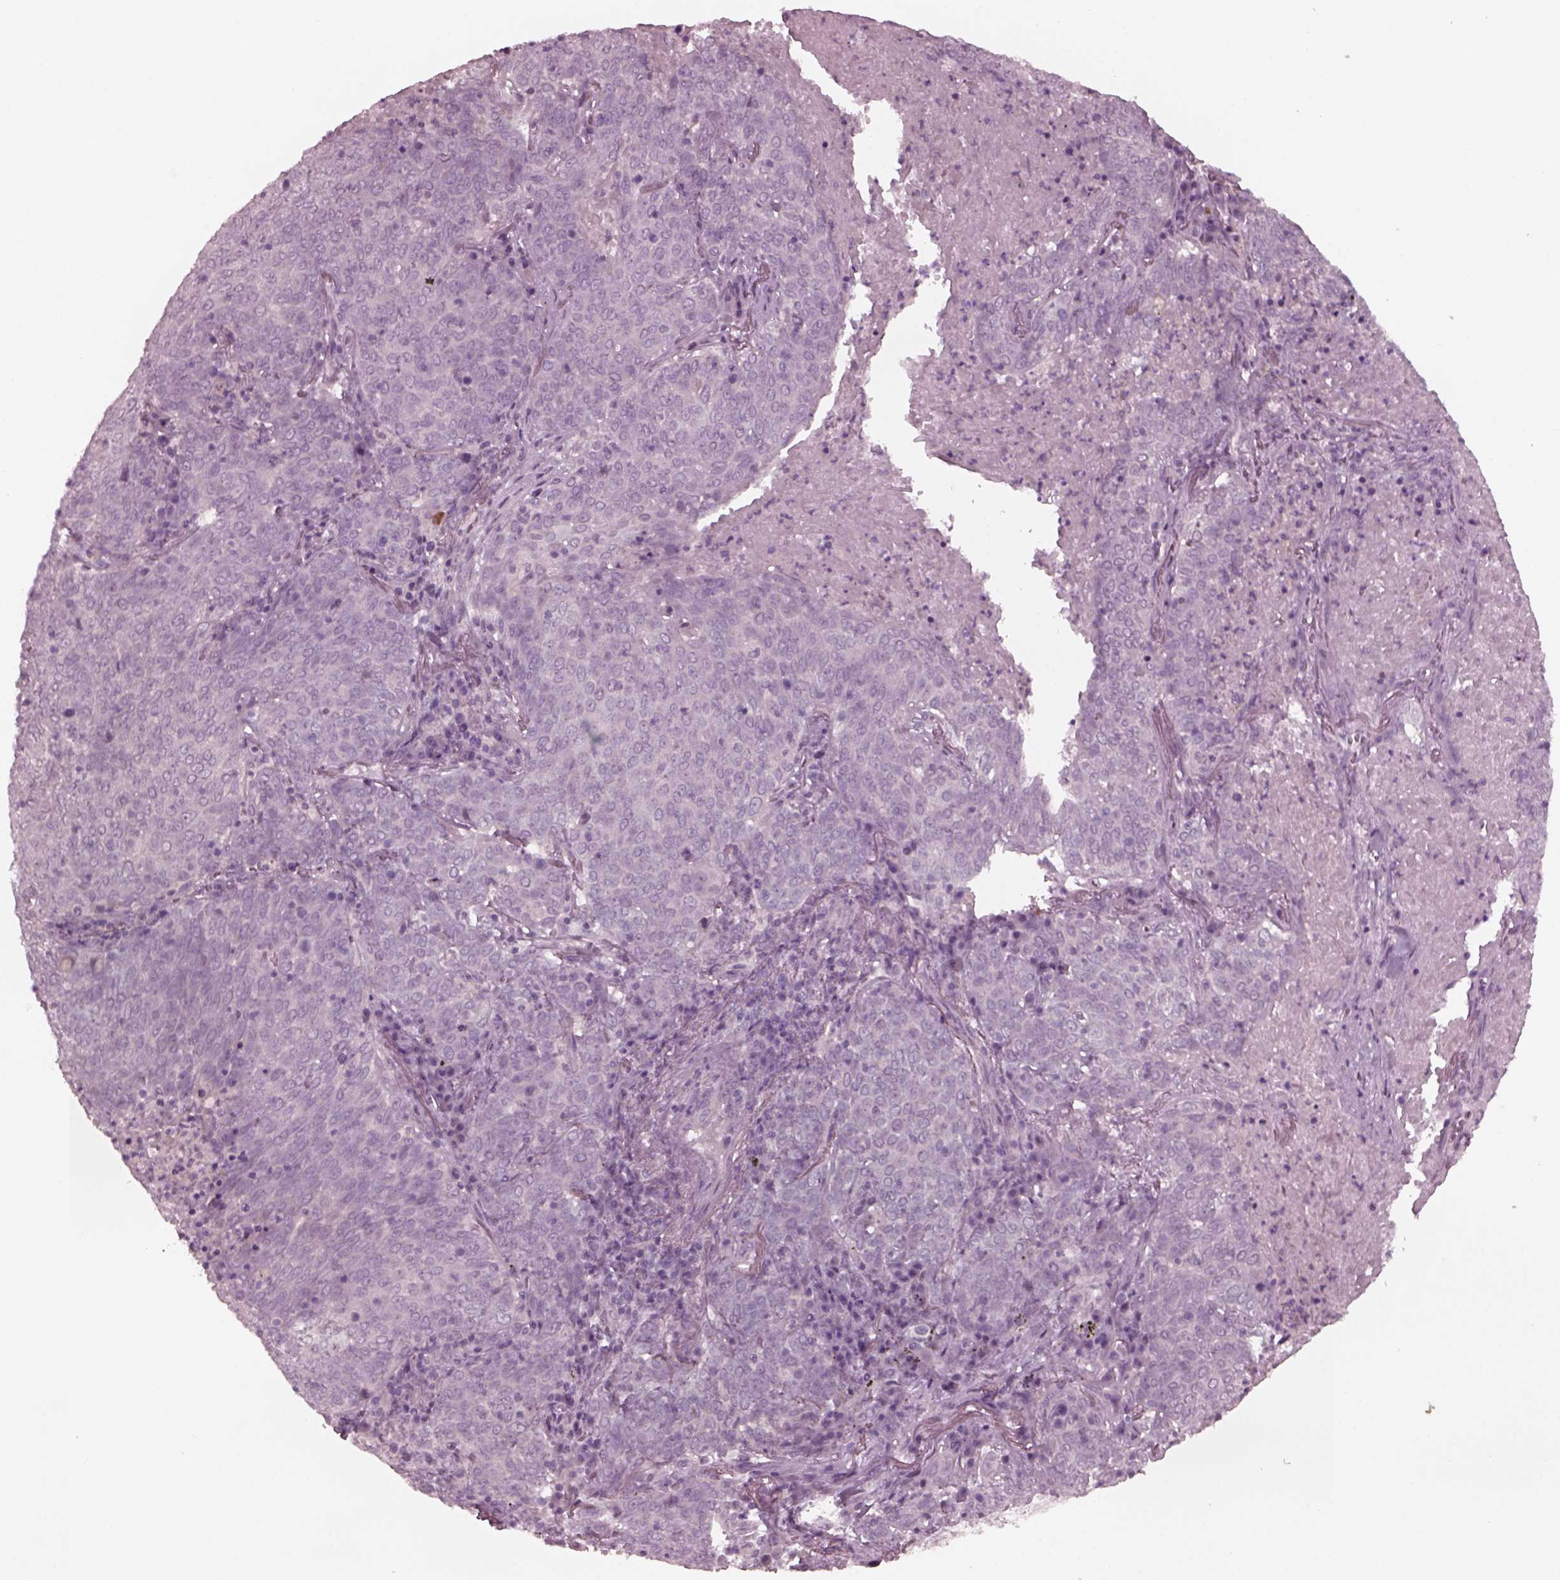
{"staining": {"intensity": "negative", "quantity": "none", "location": "none"}, "tissue": "lung cancer", "cell_type": "Tumor cells", "image_type": "cancer", "snomed": [{"axis": "morphology", "description": "Squamous cell carcinoma, NOS"}, {"axis": "topography", "description": "Lung"}], "caption": "IHC micrograph of neoplastic tissue: squamous cell carcinoma (lung) stained with DAB demonstrates no significant protein positivity in tumor cells.", "gene": "YY2", "patient": {"sex": "male", "age": 82}}